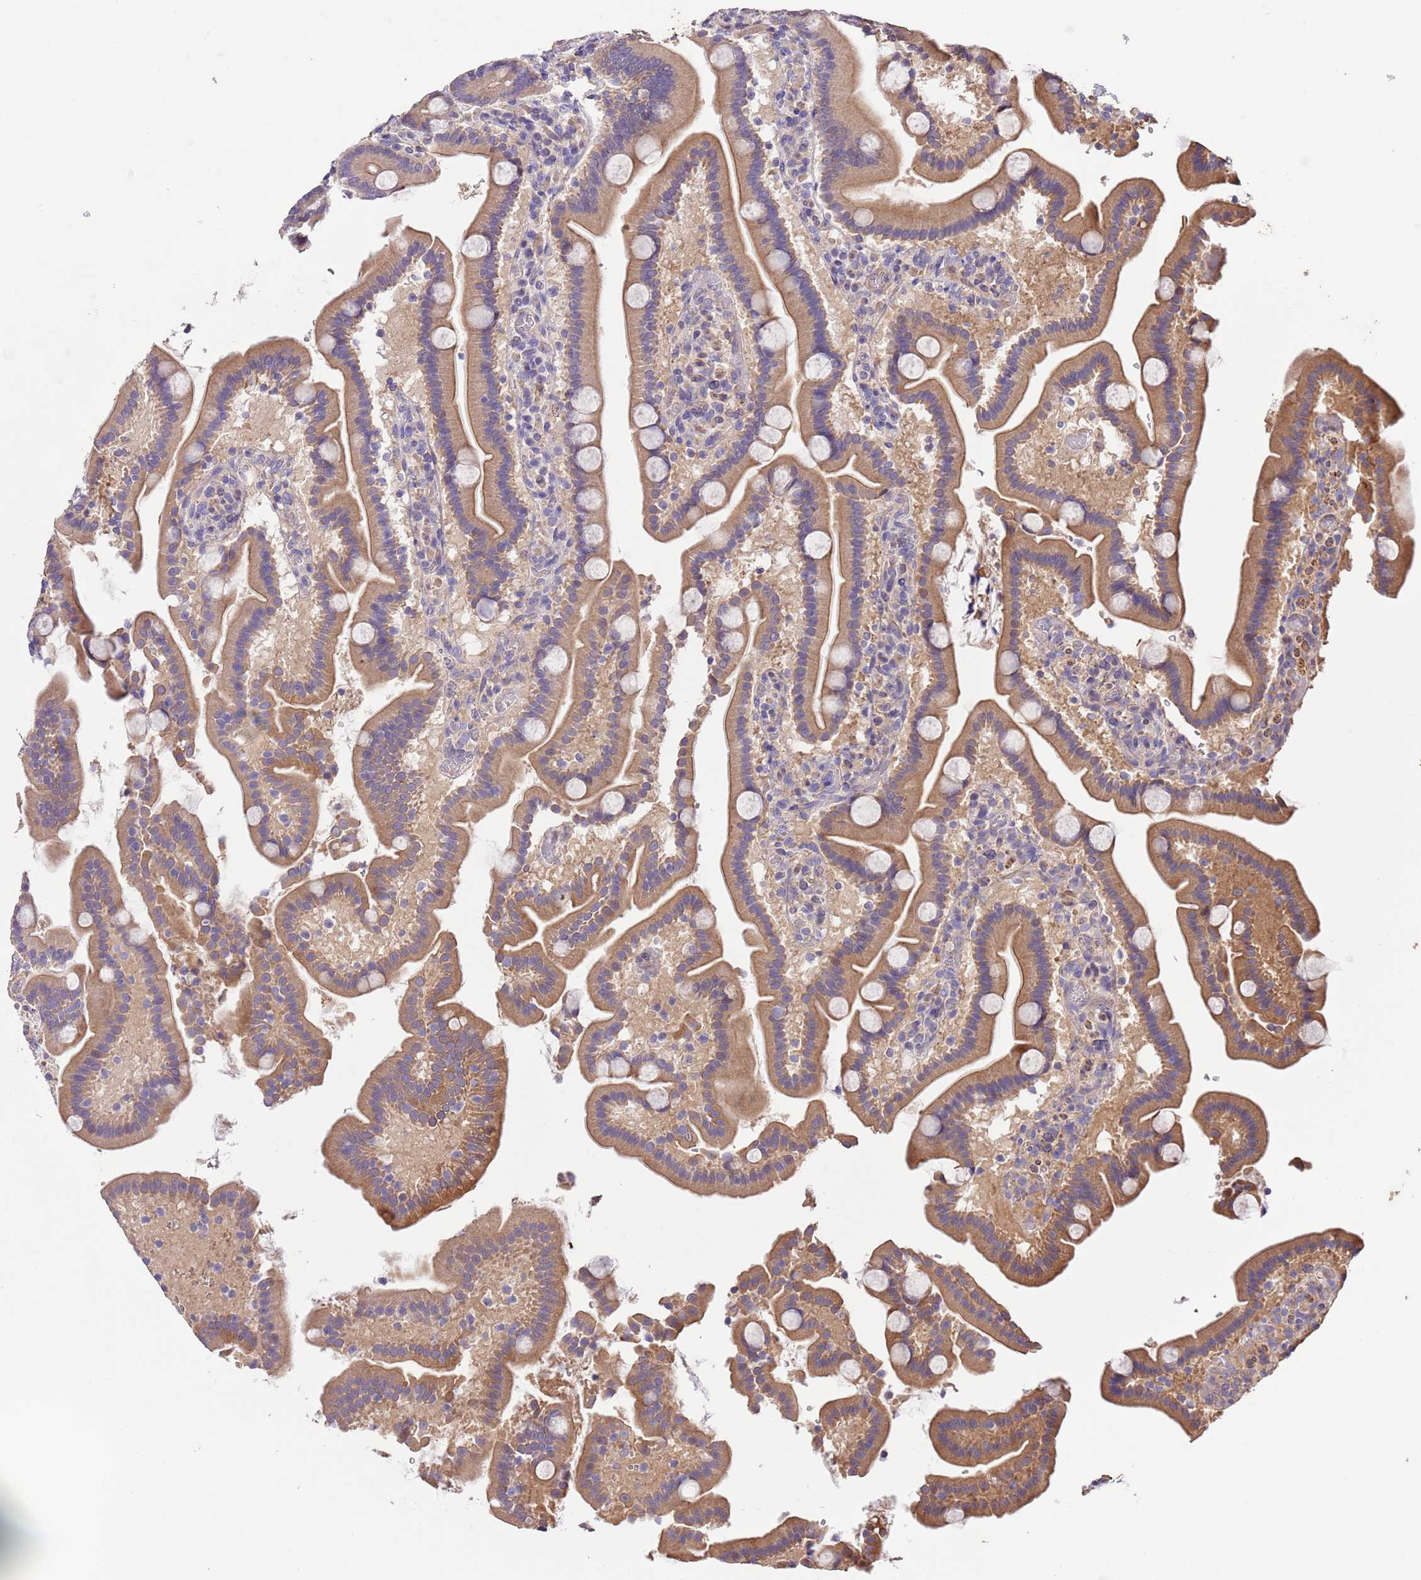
{"staining": {"intensity": "moderate", "quantity": ">75%", "location": "cytoplasmic/membranous"}, "tissue": "duodenum", "cell_type": "Glandular cells", "image_type": "normal", "snomed": [{"axis": "morphology", "description": "Normal tissue, NOS"}, {"axis": "topography", "description": "Duodenum"}], "caption": "Immunohistochemistry of normal human duodenum demonstrates medium levels of moderate cytoplasmic/membranous expression in approximately >75% of glandular cells.", "gene": "FAM89B", "patient": {"sex": "male", "age": 55}}